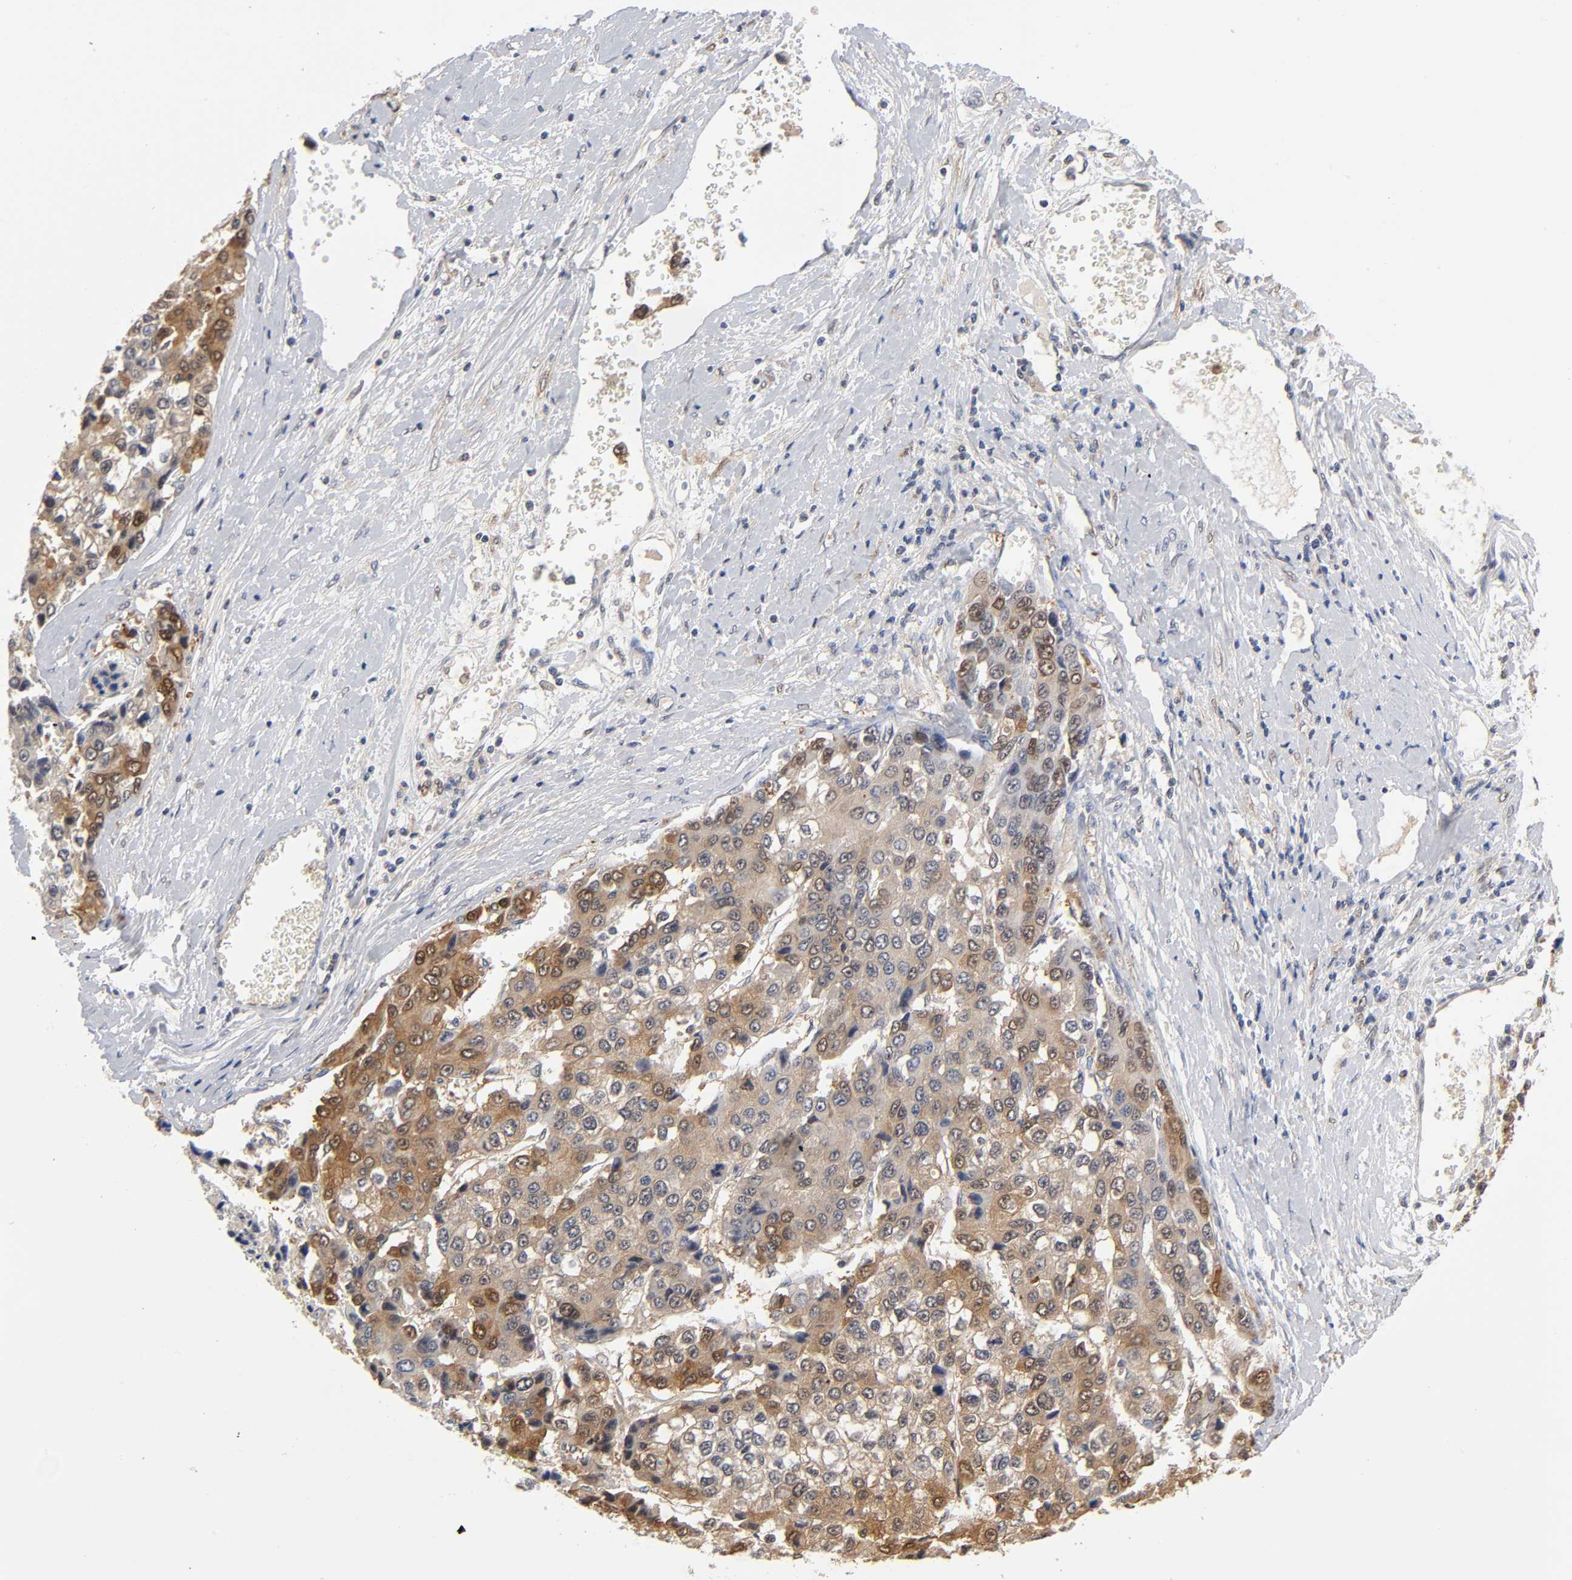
{"staining": {"intensity": "moderate", "quantity": ">75%", "location": "cytoplasmic/membranous"}, "tissue": "liver cancer", "cell_type": "Tumor cells", "image_type": "cancer", "snomed": [{"axis": "morphology", "description": "Carcinoma, Hepatocellular, NOS"}, {"axis": "topography", "description": "Liver"}], "caption": "The immunohistochemical stain shows moderate cytoplasmic/membranous staining in tumor cells of liver hepatocellular carcinoma tissue.", "gene": "DFFB", "patient": {"sex": "female", "age": 66}}